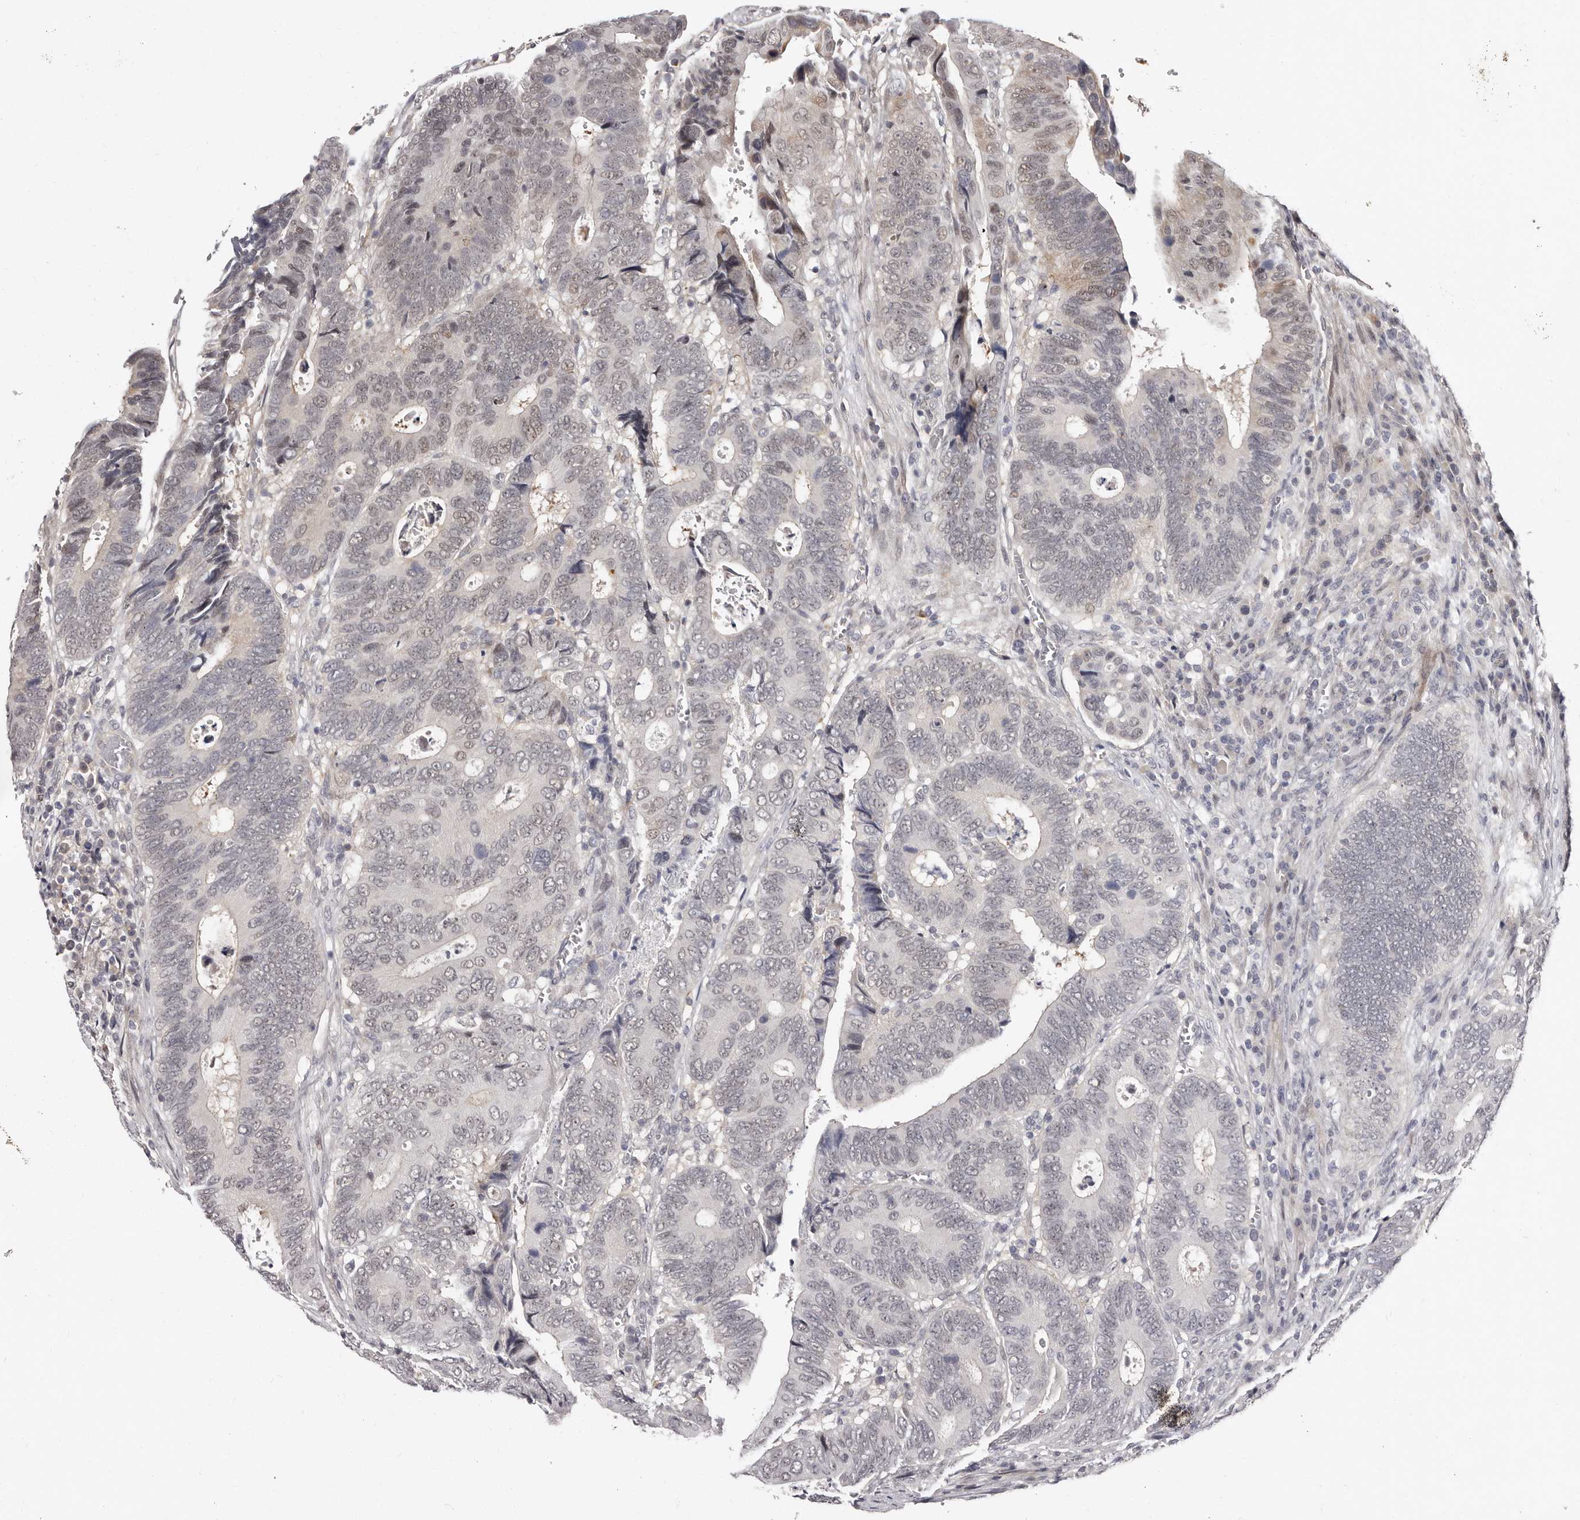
{"staining": {"intensity": "weak", "quantity": "25%-75%", "location": "nuclear"}, "tissue": "colorectal cancer", "cell_type": "Tumor cells", "image_type": "cancer", "snomed": [{"axis": "morphology", "description": "Adenocarcinoma, NOS"}, {"axis": "topography", "description": "Colon"}], "caption": "Human colorectal cancer stained with a protein marker demonstrates weak staining in tumor cells.", "gene": "PHF20L1", "patient": {"sex": "male", "age": 72}}